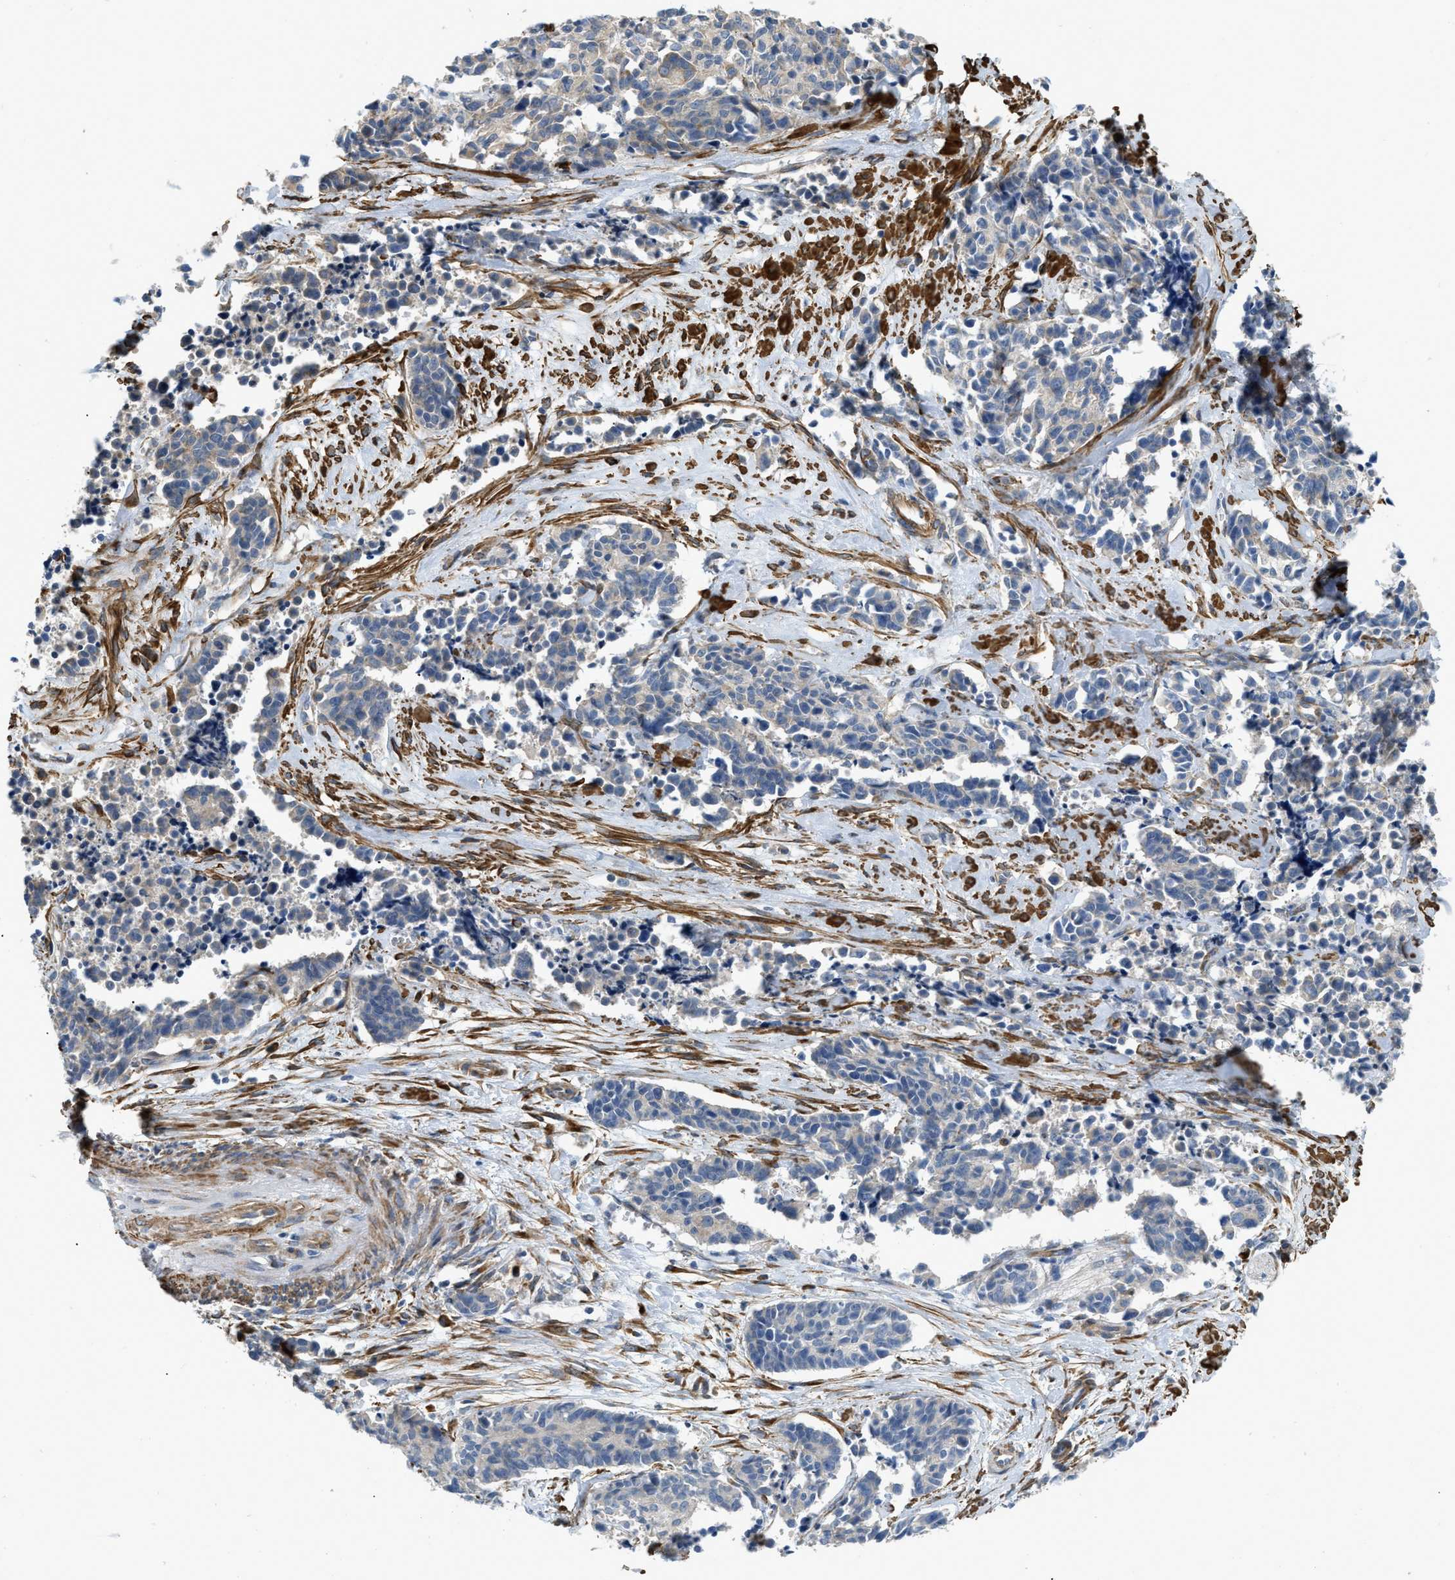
{"staining": {"intensity": "weak", "quantity": "<25%", "location": "cytoplasmic/membranous"}, "tissue": "cervical cancer", "cell_type": "Tumor cells", "image_type": "cancer", "snomed": [{"axis": "morphology", "description": "Squamous cell carcinoma, NOS"}, {"axis": "topography", "description": "Cervix"}], "caption": "The photomicrograph reveals no staining of tumor cells in cervical squamous cell carcinoma.", "gene": "BMPR1A", "patient": {"sex": "female", "age": 35}}